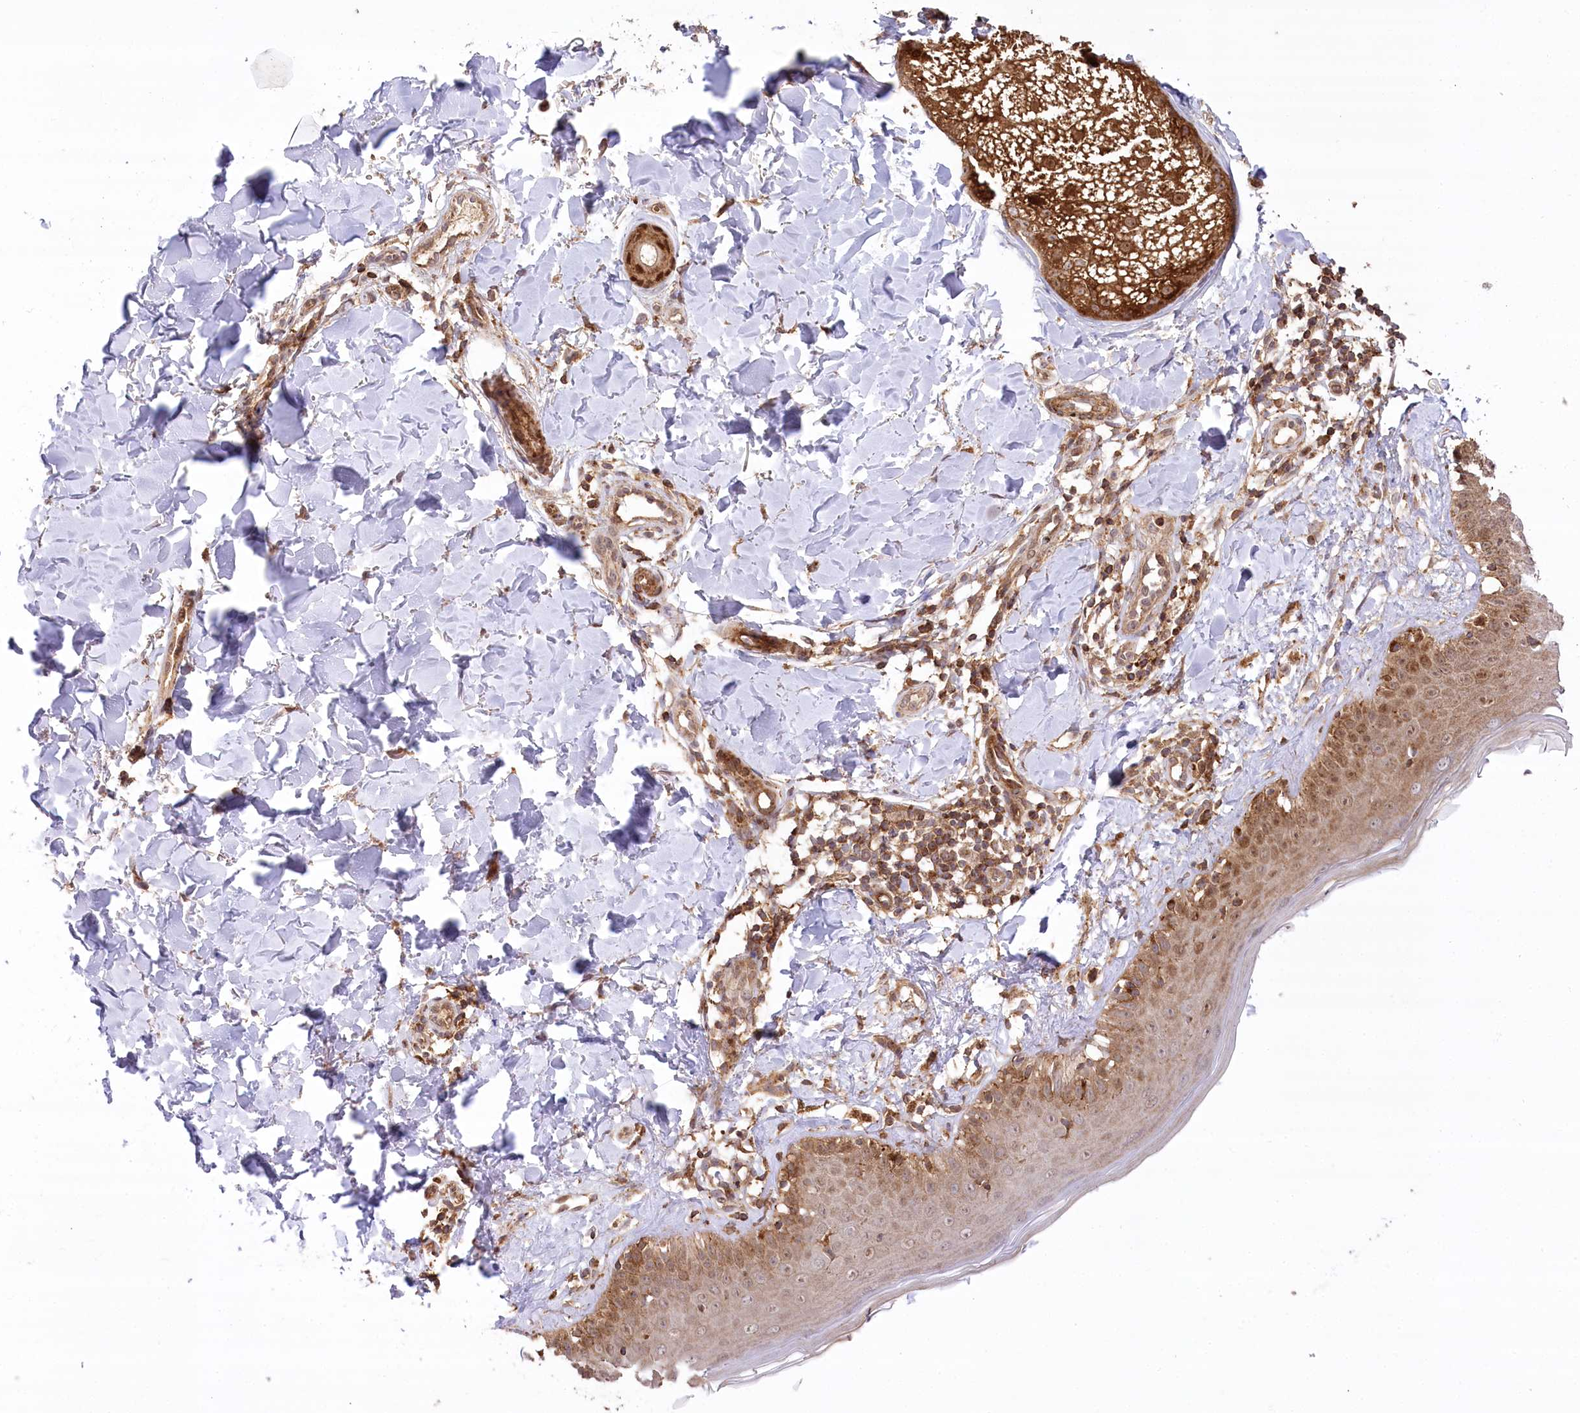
{"staining": {"intensity": "moderate", "quantity": ">75%", "location": "cytoplasmic/membranous"}, "tissue": "skin", "cell_type": "Fibroblasts", "image_type": "normal", "snomed": [{"axis": "morphology", "description": "Normal tissue, NOS"}, {"axis": "topography", "description": "Skin"}], "caption": "The image displays immunohistochemical staining of normal skin. There is moderate cytoplasmic/membranous expression is identified in about >75% of fibroblasts. The protein of interest is stained brown, and the nuclei are stained in blue (DAB (3,3'-diaminobenzidine) IHC with brightfield microscopy, high magnification).", "gene": "CCDC91", "patient": {"sex": "male", "age": 52}}